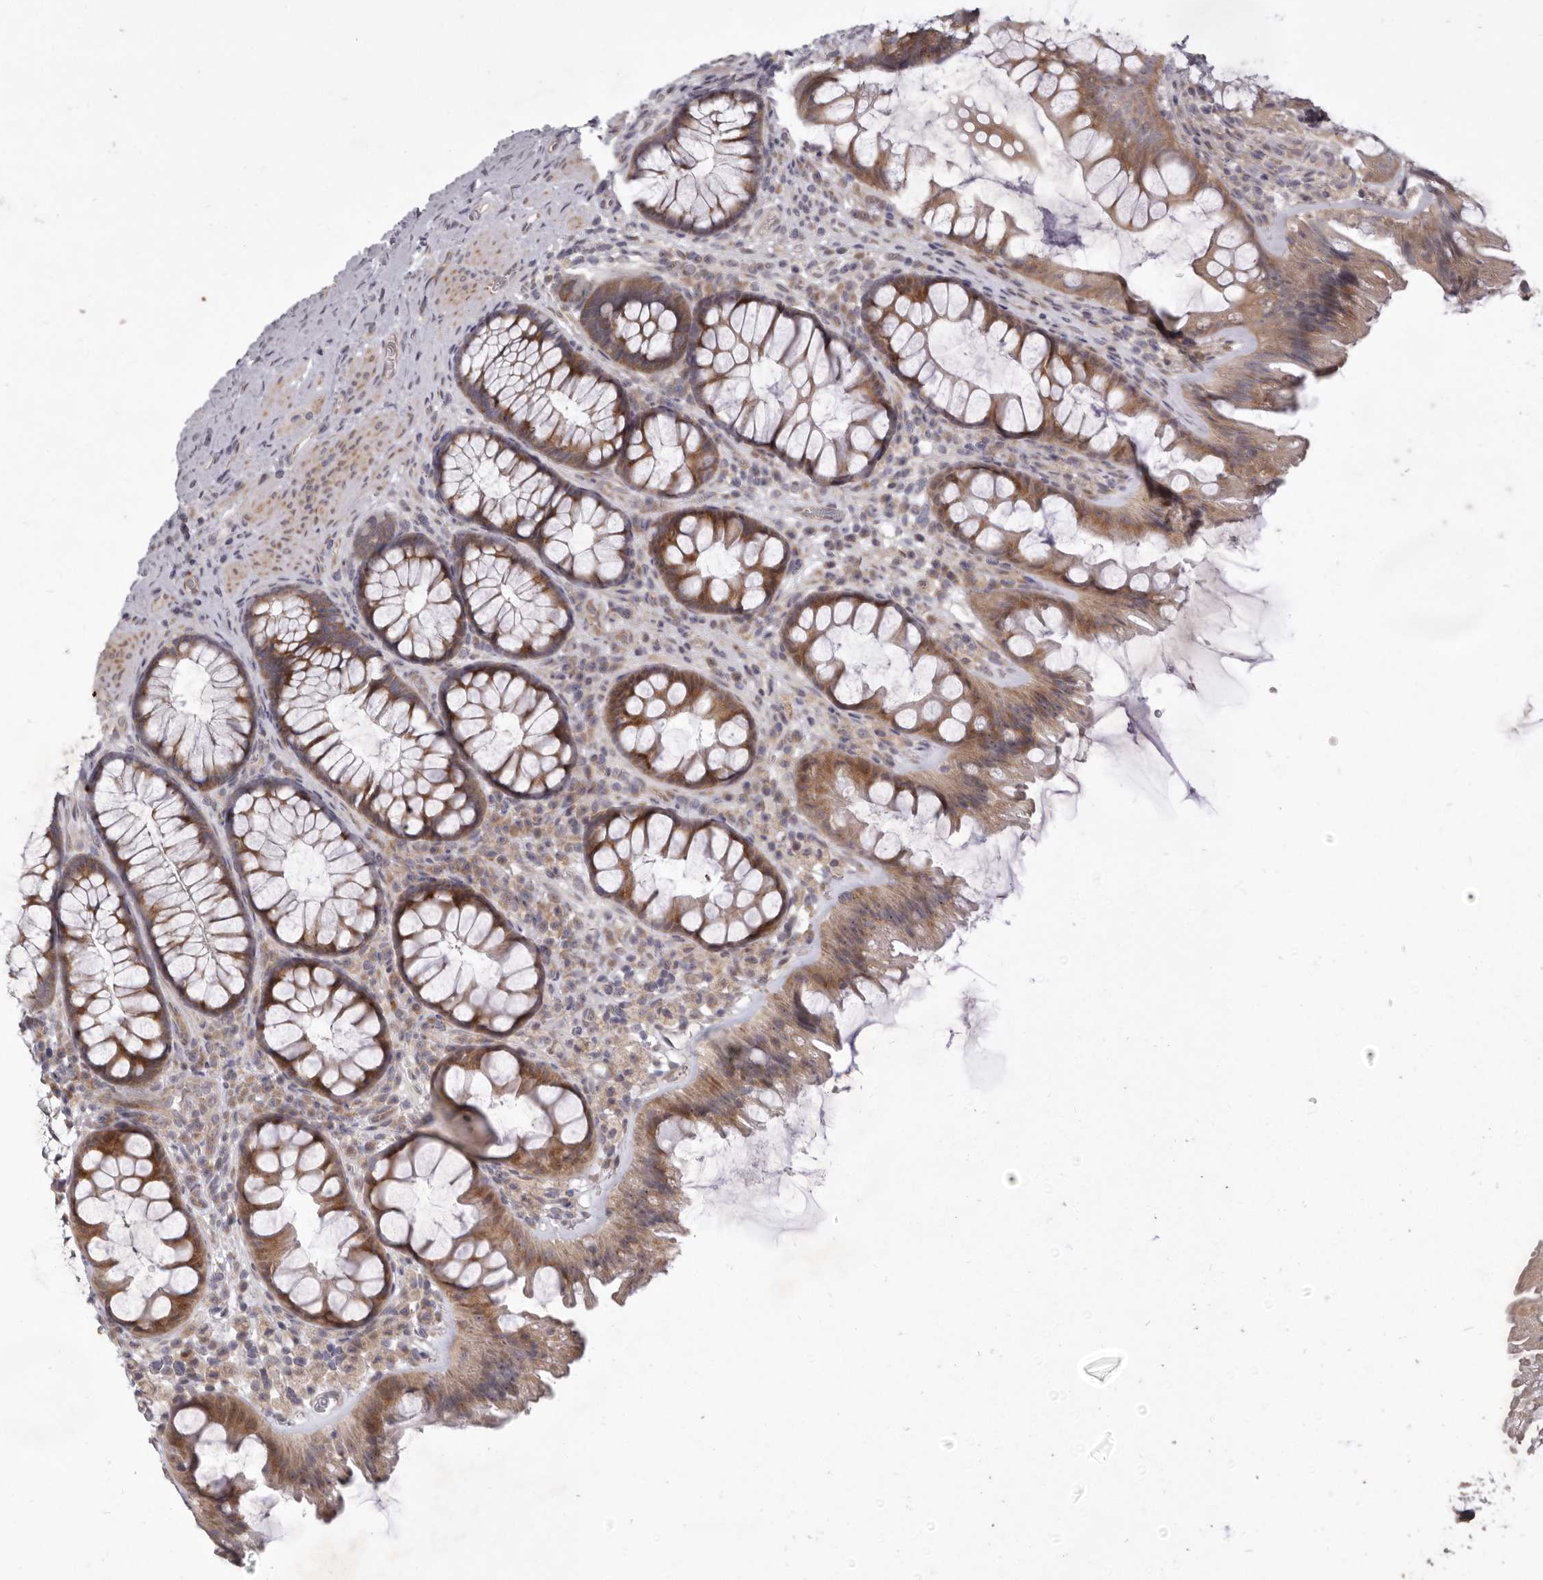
{"staining": {"intensity": "weak", "quantity": "<25%", "location": "cytoplasmic/membranous"}, "tissue": "colon", "cell_type": "Endothelial cells", "image_type": "normal", "snomed": [{"axis": "morphology", "description": "Normal tissue, NOS"}, {"axis": "topography", "description": "Colon"}], "caption": "This is a image of IHC staining of normal colon, which shows no staining in endothelial cells.", "gene": "TBC1D8B", "patient": {"sex": "female", "age": 62}}